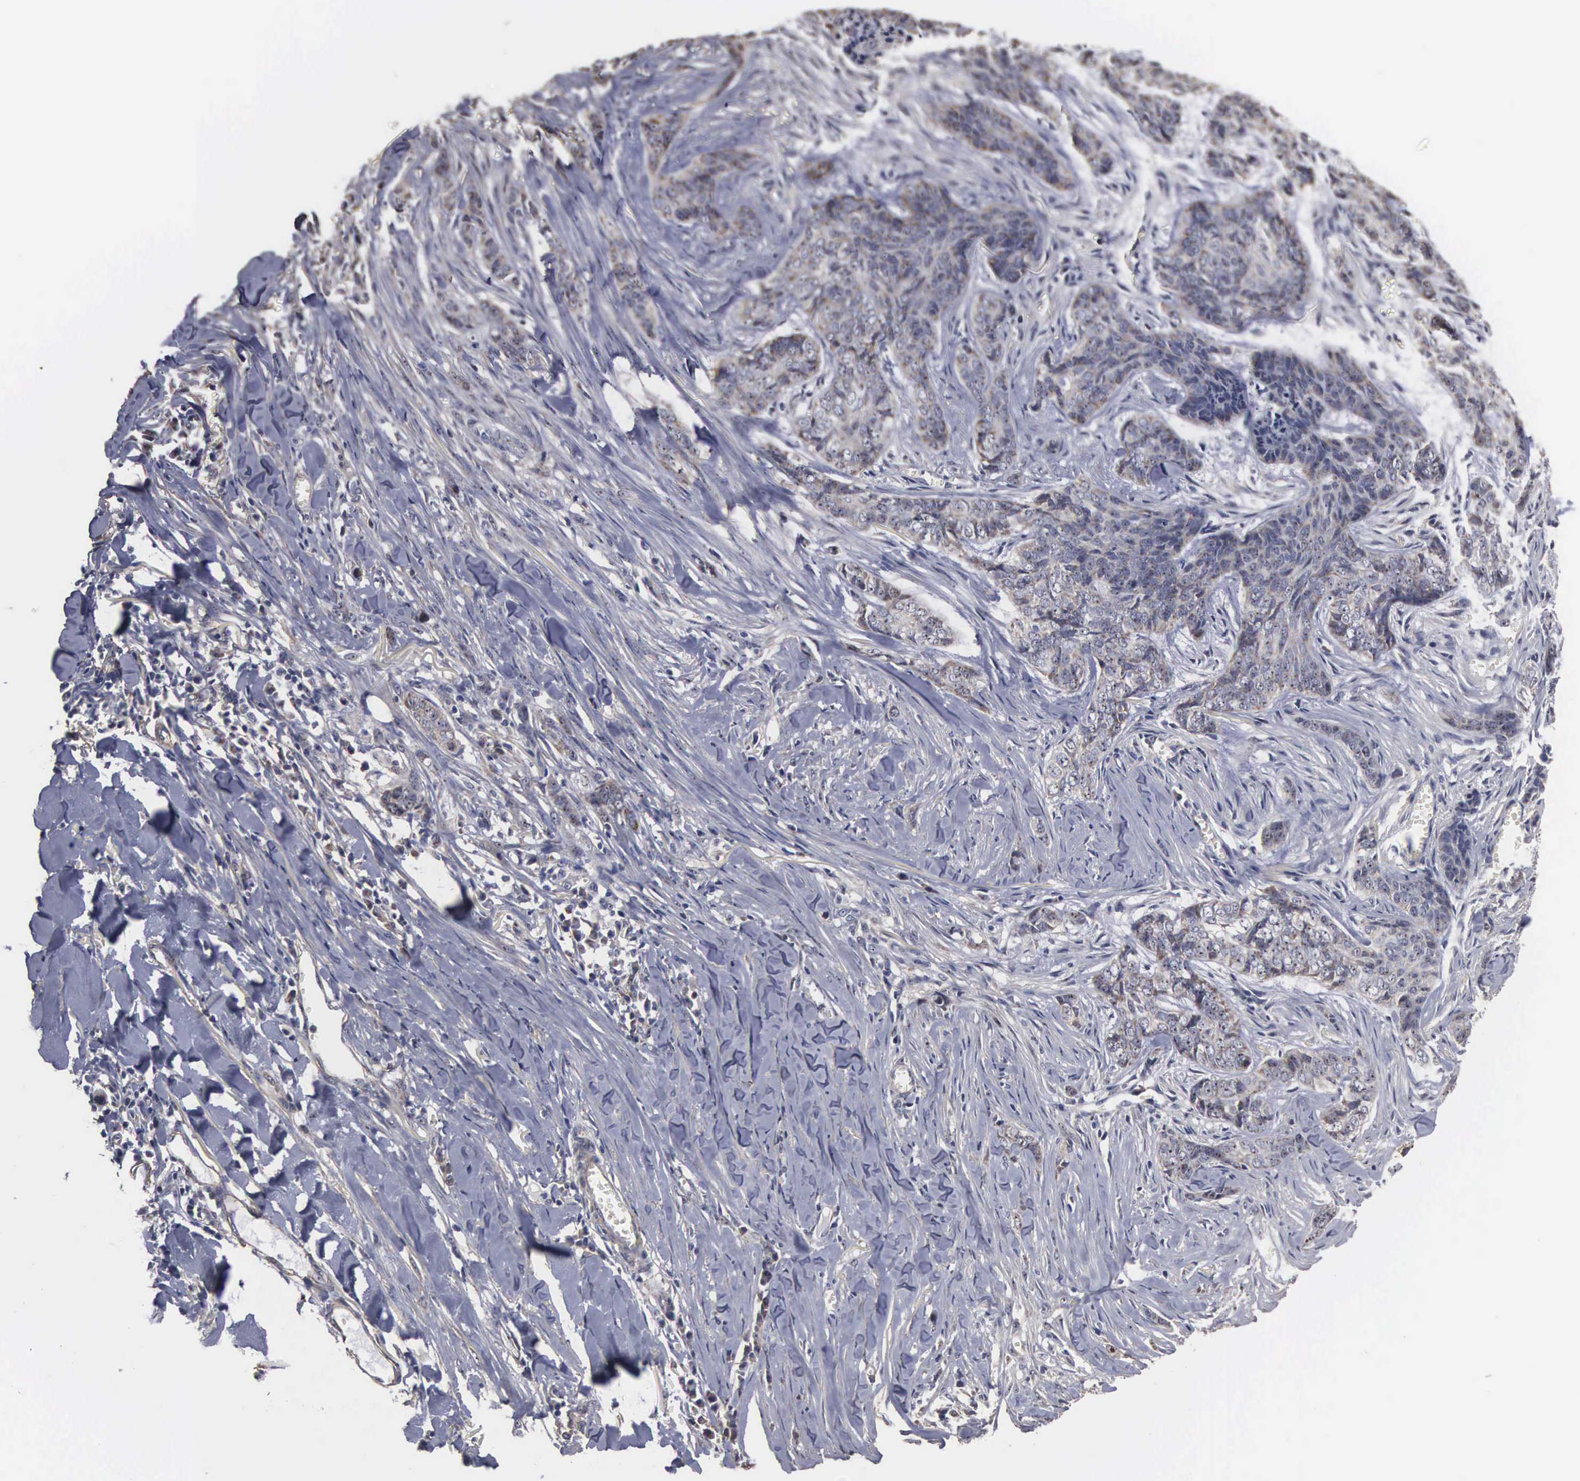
{"staining": {"intensity": "weak", "quantity": "25%-75%", "location": "cytoplasmic/membranous"}, "tissue": "skin cancer", "cell_type": "Tumor cells", "image_type": "cancer", "snomed": [{"axis": "morphology", "description": "Normal tissue, NOS"}, {"axis": "morphology", "description": "Basal cell carcinoma"}, {"axis": "topography", "description": "Skin"}], "caption": "Skin cancer stained with immunohistochemistry (IHC) demonstrates weak cytoplasmic/membranous positivity in about 25%-75% of tumor cells.", "gene": "NGDN", "patient": {"sex": "female", "age": 65}}